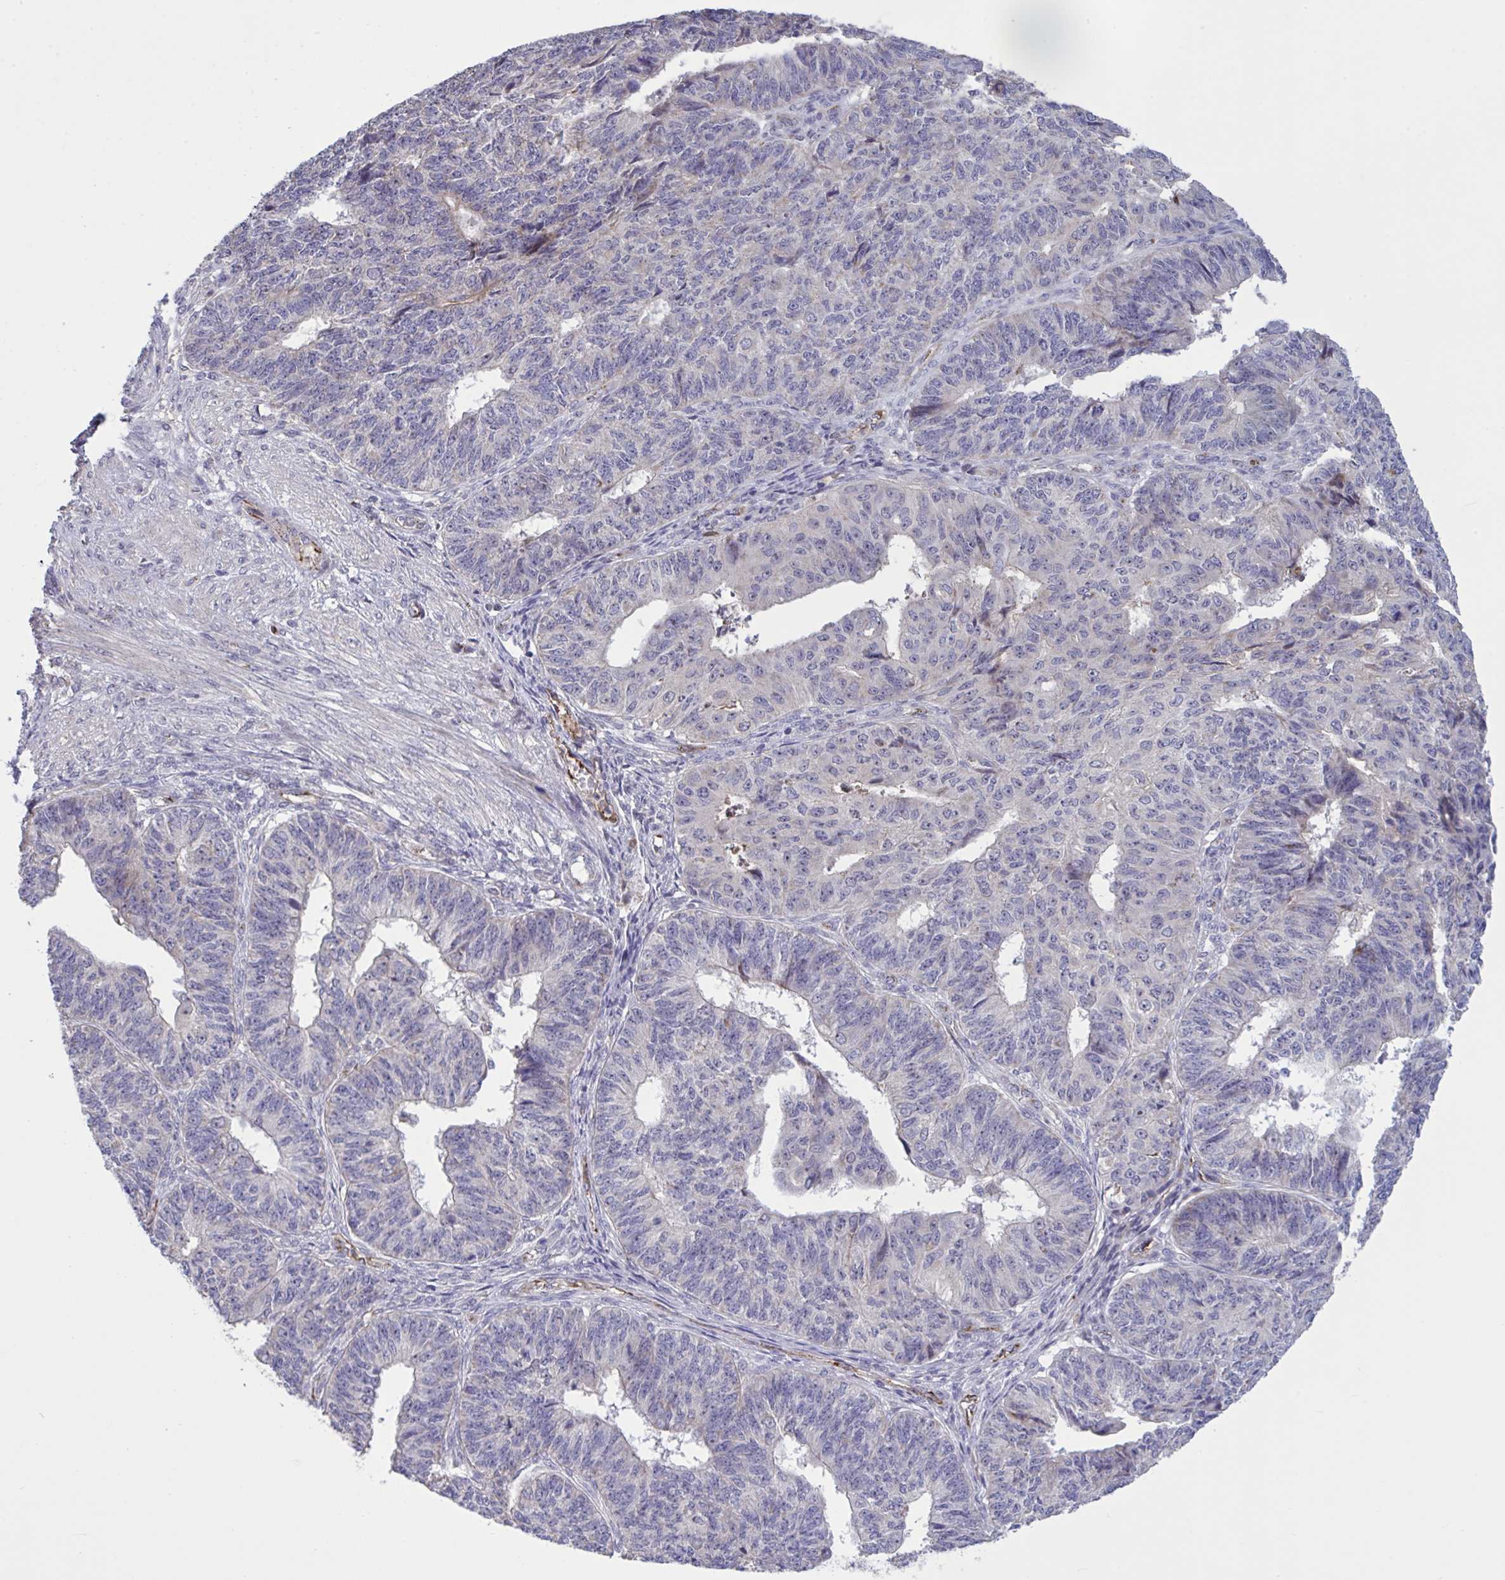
{"staining": {"intensity": "negative", "quantity": "none", "location": "none"}, "tissue": "endometrial cancer", "cell_type": "Tumor cells", "image_type": "cancer", "snomed": [{"axis": "morphology", "description": "Adenocarcinoma, NOS"}, {"axis": "topography", "description": "Endometrium"}], "caption": "Immunohistochemistry (IHC) histopathology image of endometrial cancer (adenocarcinoma) stained for a protein (brown), which demonstrates no positivity in tumor cells.", "gene": "CD101", "patient": {"sex": "female", "age": 32}}